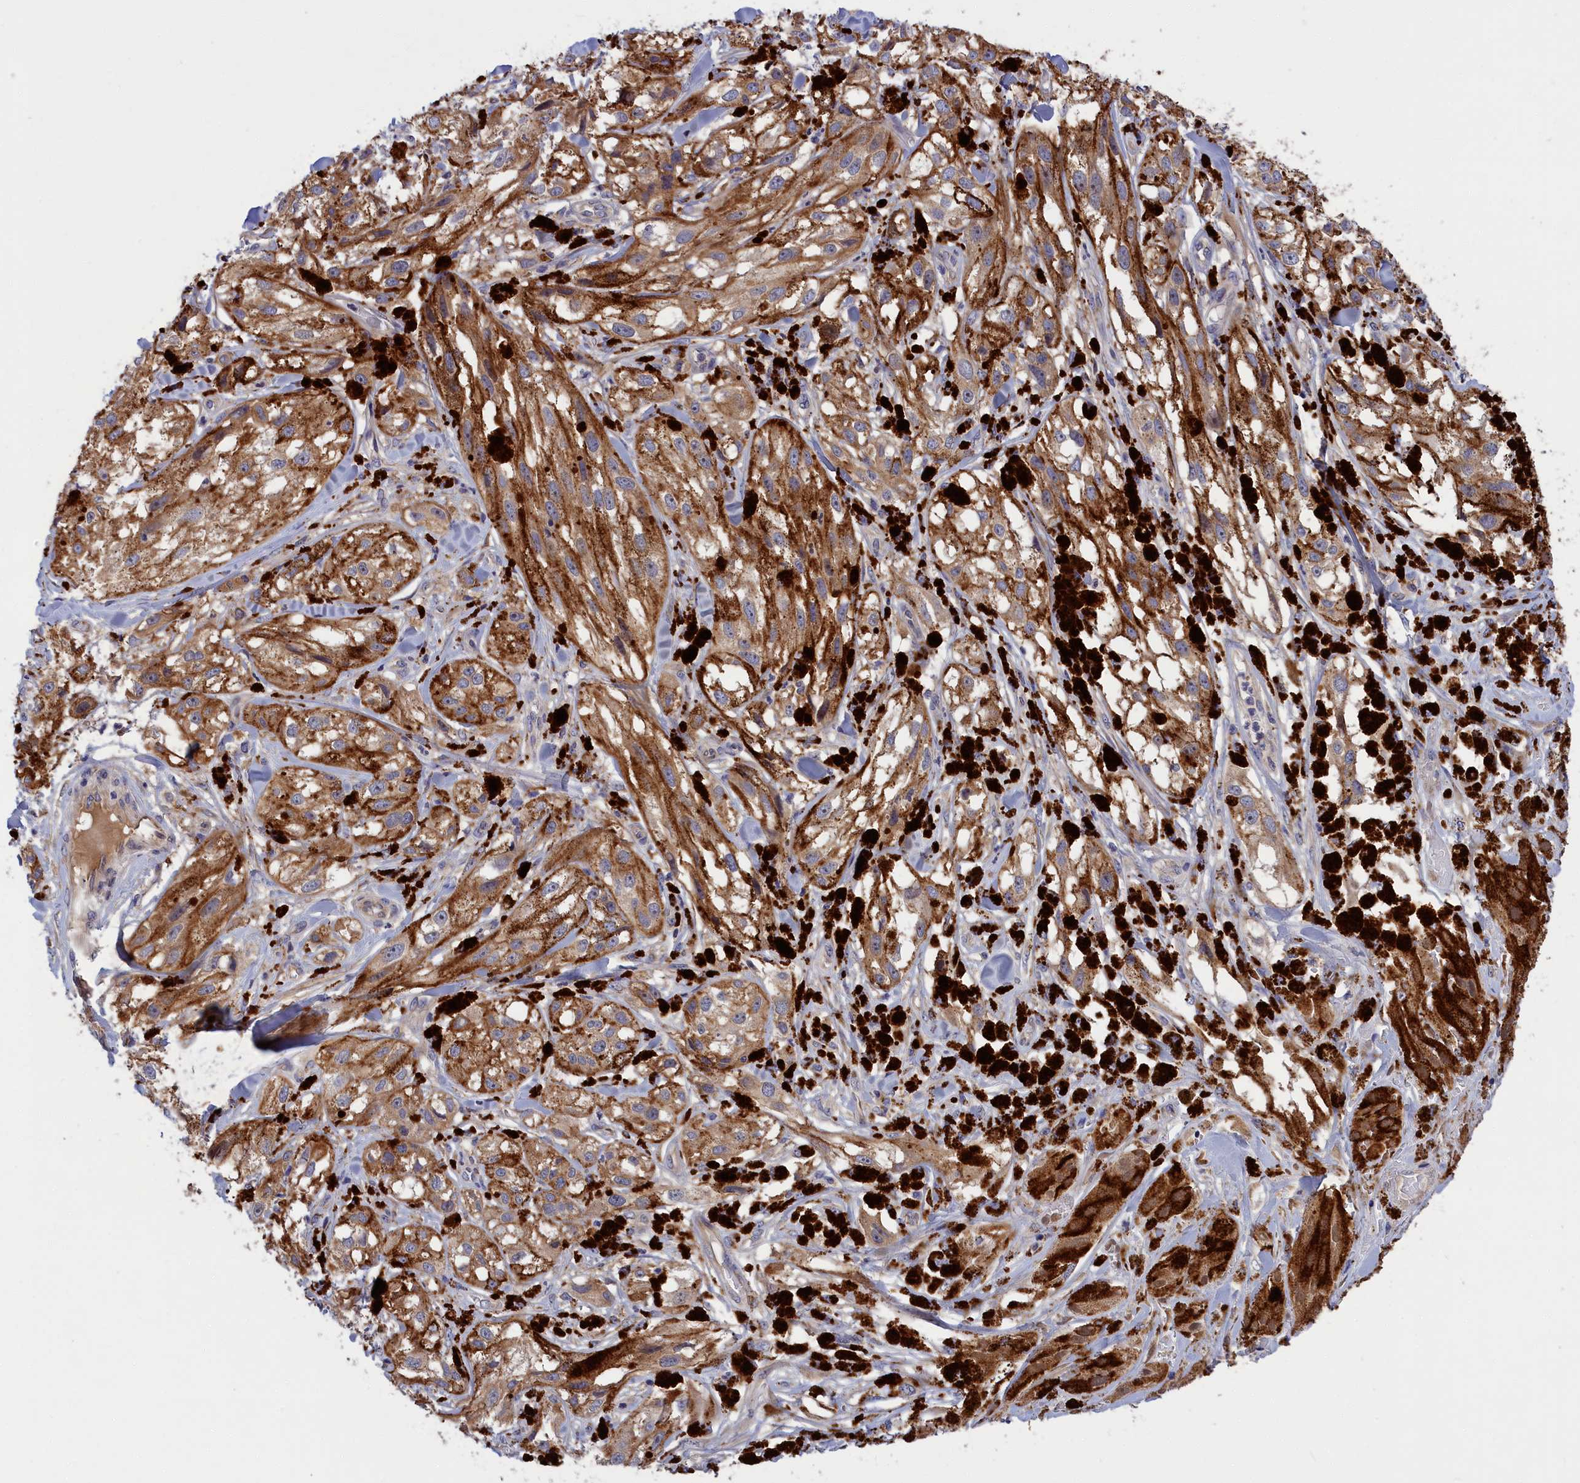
{"staining": {"intensity": "moderate", "quantity": ">75%", "location": "cytoplasmic/membranous"}, "tissue": "melanoma", "cell_type": "Tumor cells", "image_type": "cancer", "snomed": [{"axis": "morphology", "description": "Malignant melanoma, NOS"}, {"axis": "topography", "description": "Skin"}], "caption": "Malignant melanoma stained with a protein marker reveals moderate staining in tumor cells.", "gene": "CRACD", "patient": {"sex": "male", "age": 88}}